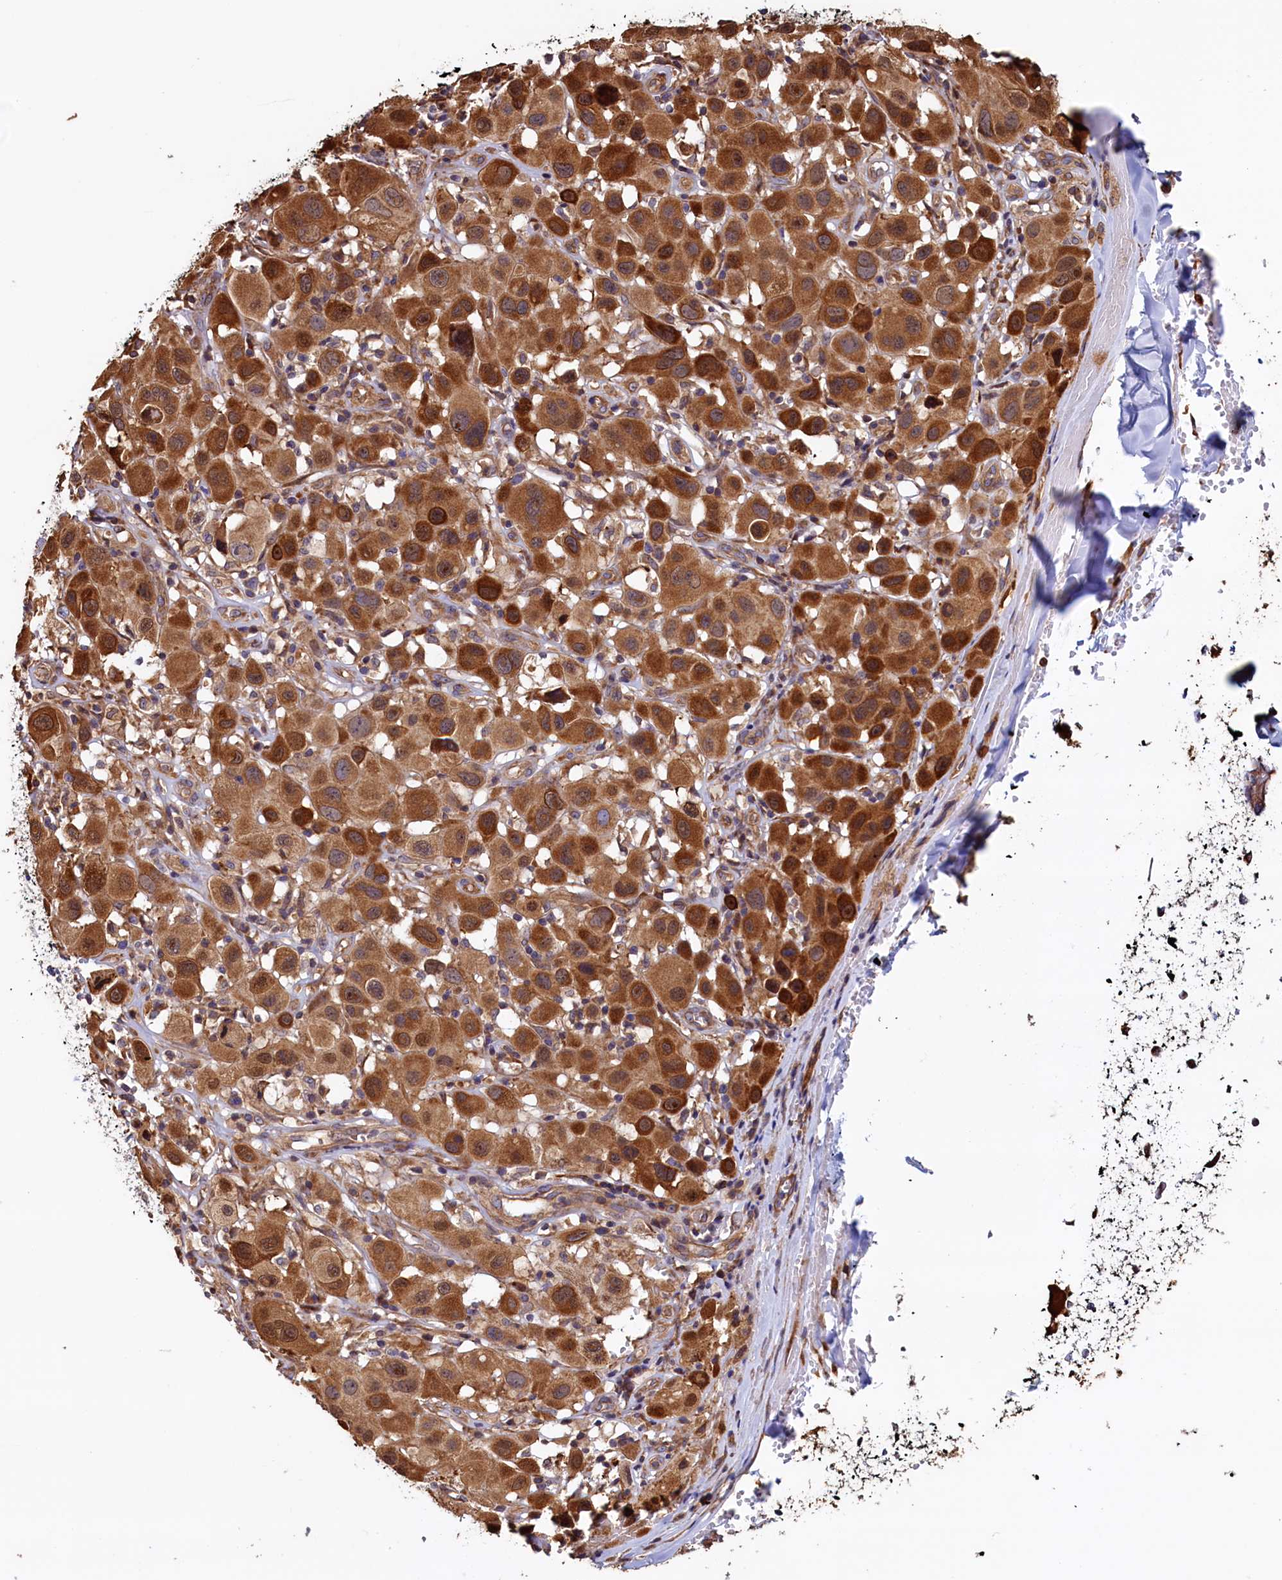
{"staining": {"intensity": "moderate", "quantity": ">75%", "location": "cytoplasmic/membranous,nuclear"}, "tissue": "melanoma", "cell_type": "Tumor cells", "image_type": "cancer", "snomed": [{"axis": "morphology", "description": "Malignant melanoma, Metastatic site"}, {"axis": "topography", "description": "Skin"}], "caption": "Melanoma stained with DAB (3,3'-diaminobenzidine) immunohistochemistry (IHC) reveals medium levels of moderate cytoplasmic/membranous and nuclear positivity in approximately >75% of tumor cells.", "gene": "ATXN2L", "patient": {"sex": "male", "age": 41}}